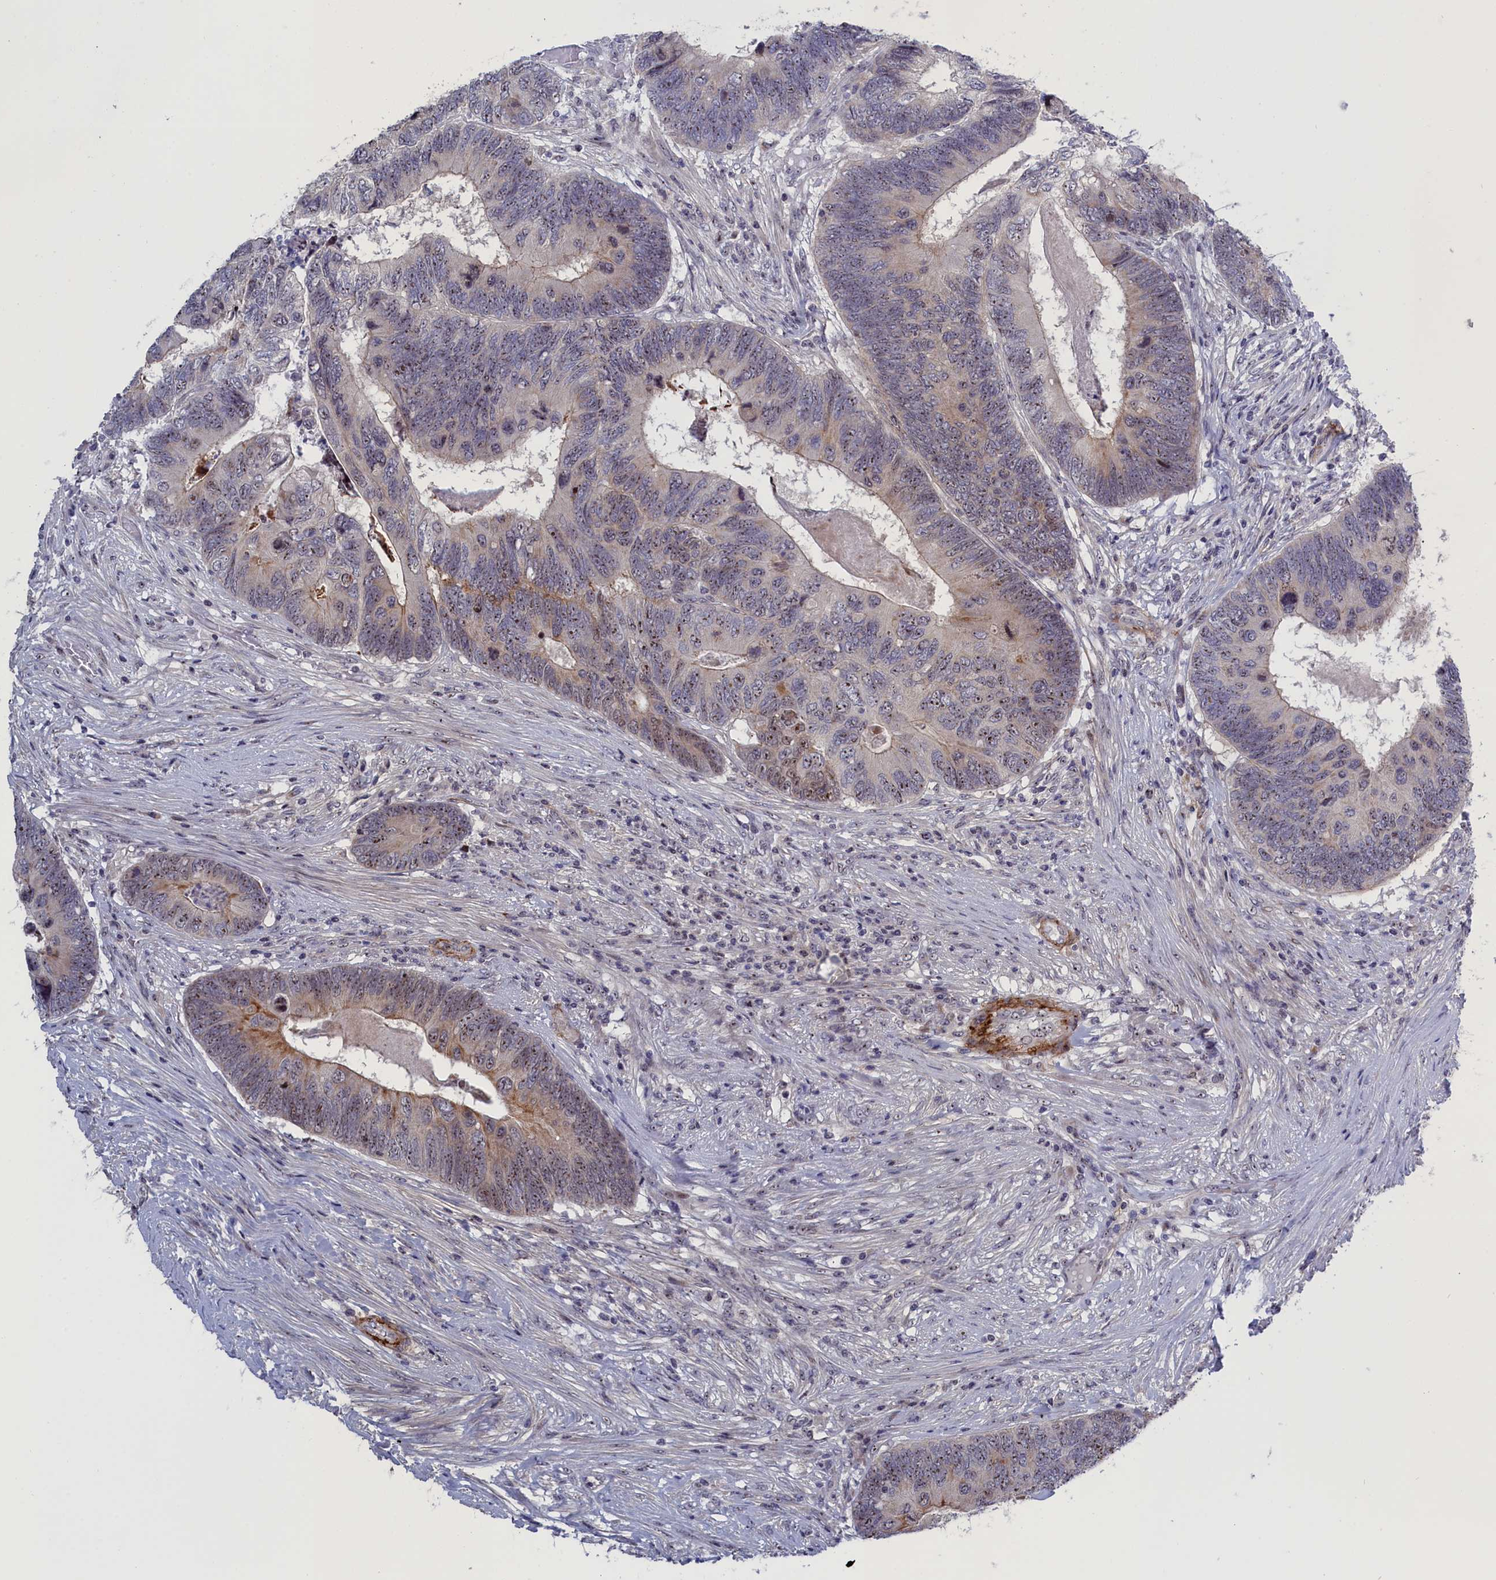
{"staining": {"intensity": "moderate", "quantity": "<25%", "location": "cytoplasmic/membranous,nuclear"}, "tissue": "colorectal cancer", "cell_type": "Tumor cells", "image_type": "cancer", "snomed": [{"axis": "morphology", "description": "Adenocarcinoma, NOS"}, {"axis": "topography", "description": "Colon"}], "caption": "Adenocarcinoma (colorectal) stained with immunohistochemistry (IHC) demonstrates moderate cytoplasmic/membranous and nuclear positivity in about <25% of tumor cells.", "gene": "PPAN", "patient": {"sex": "female", "age": 67}}